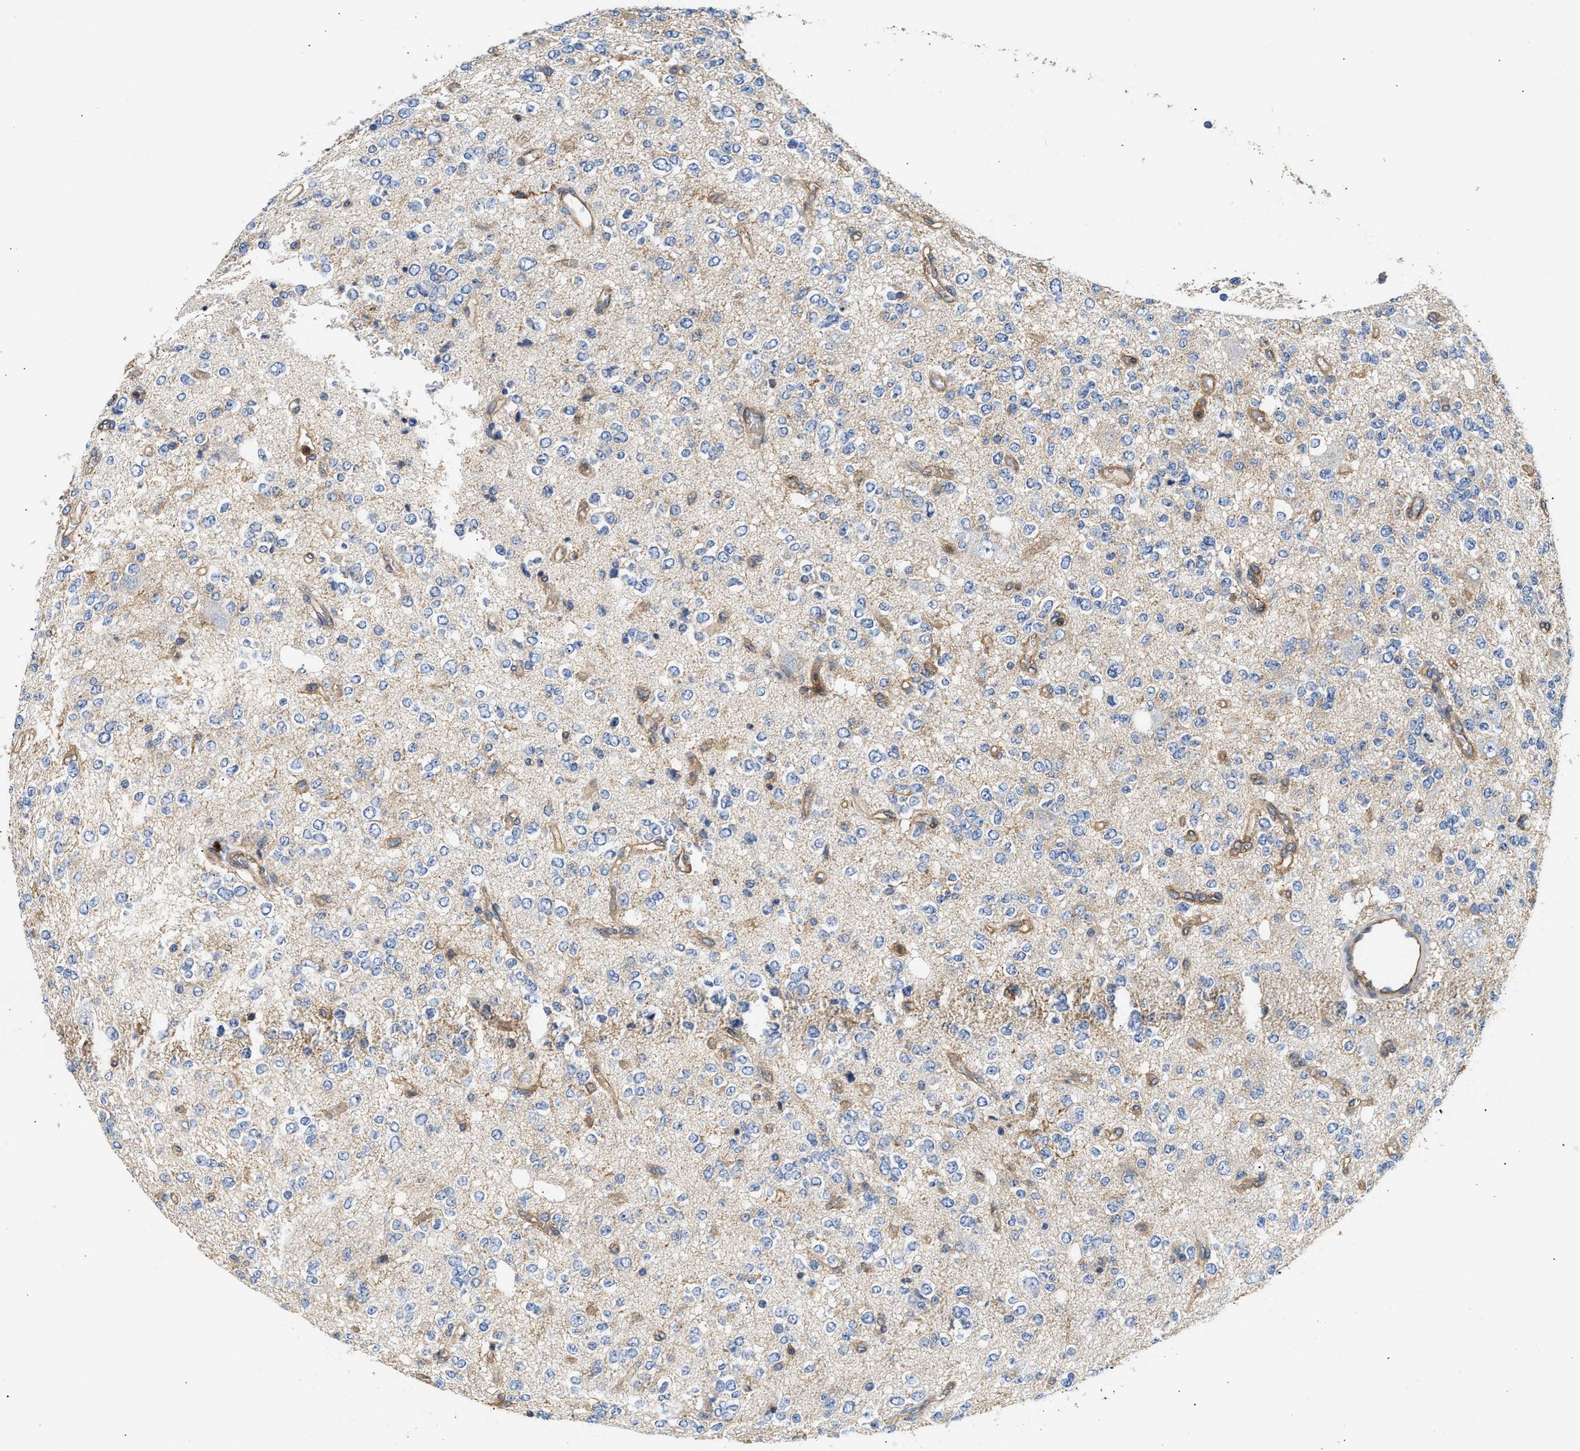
{"staining": {"intensity": "negative", "quantity": "none", "location": "none"}, "tissue": "glioma", "cell_type": "Tumor cells", "image_type": "cancer", "snomed": [{"axis": "morphology", "description": "Glioma, malignant, Low grade"}, {"axis": "topography", "description": "Brain"}], "caption": "A high-resolution image shows immunohistochemistry (IHC) staining of malignant low-grade glioma, which exhibits no significant staining in tumor cells.", "gene": "SAMD9L", "patient": {"sex": "male", "age": 38}}